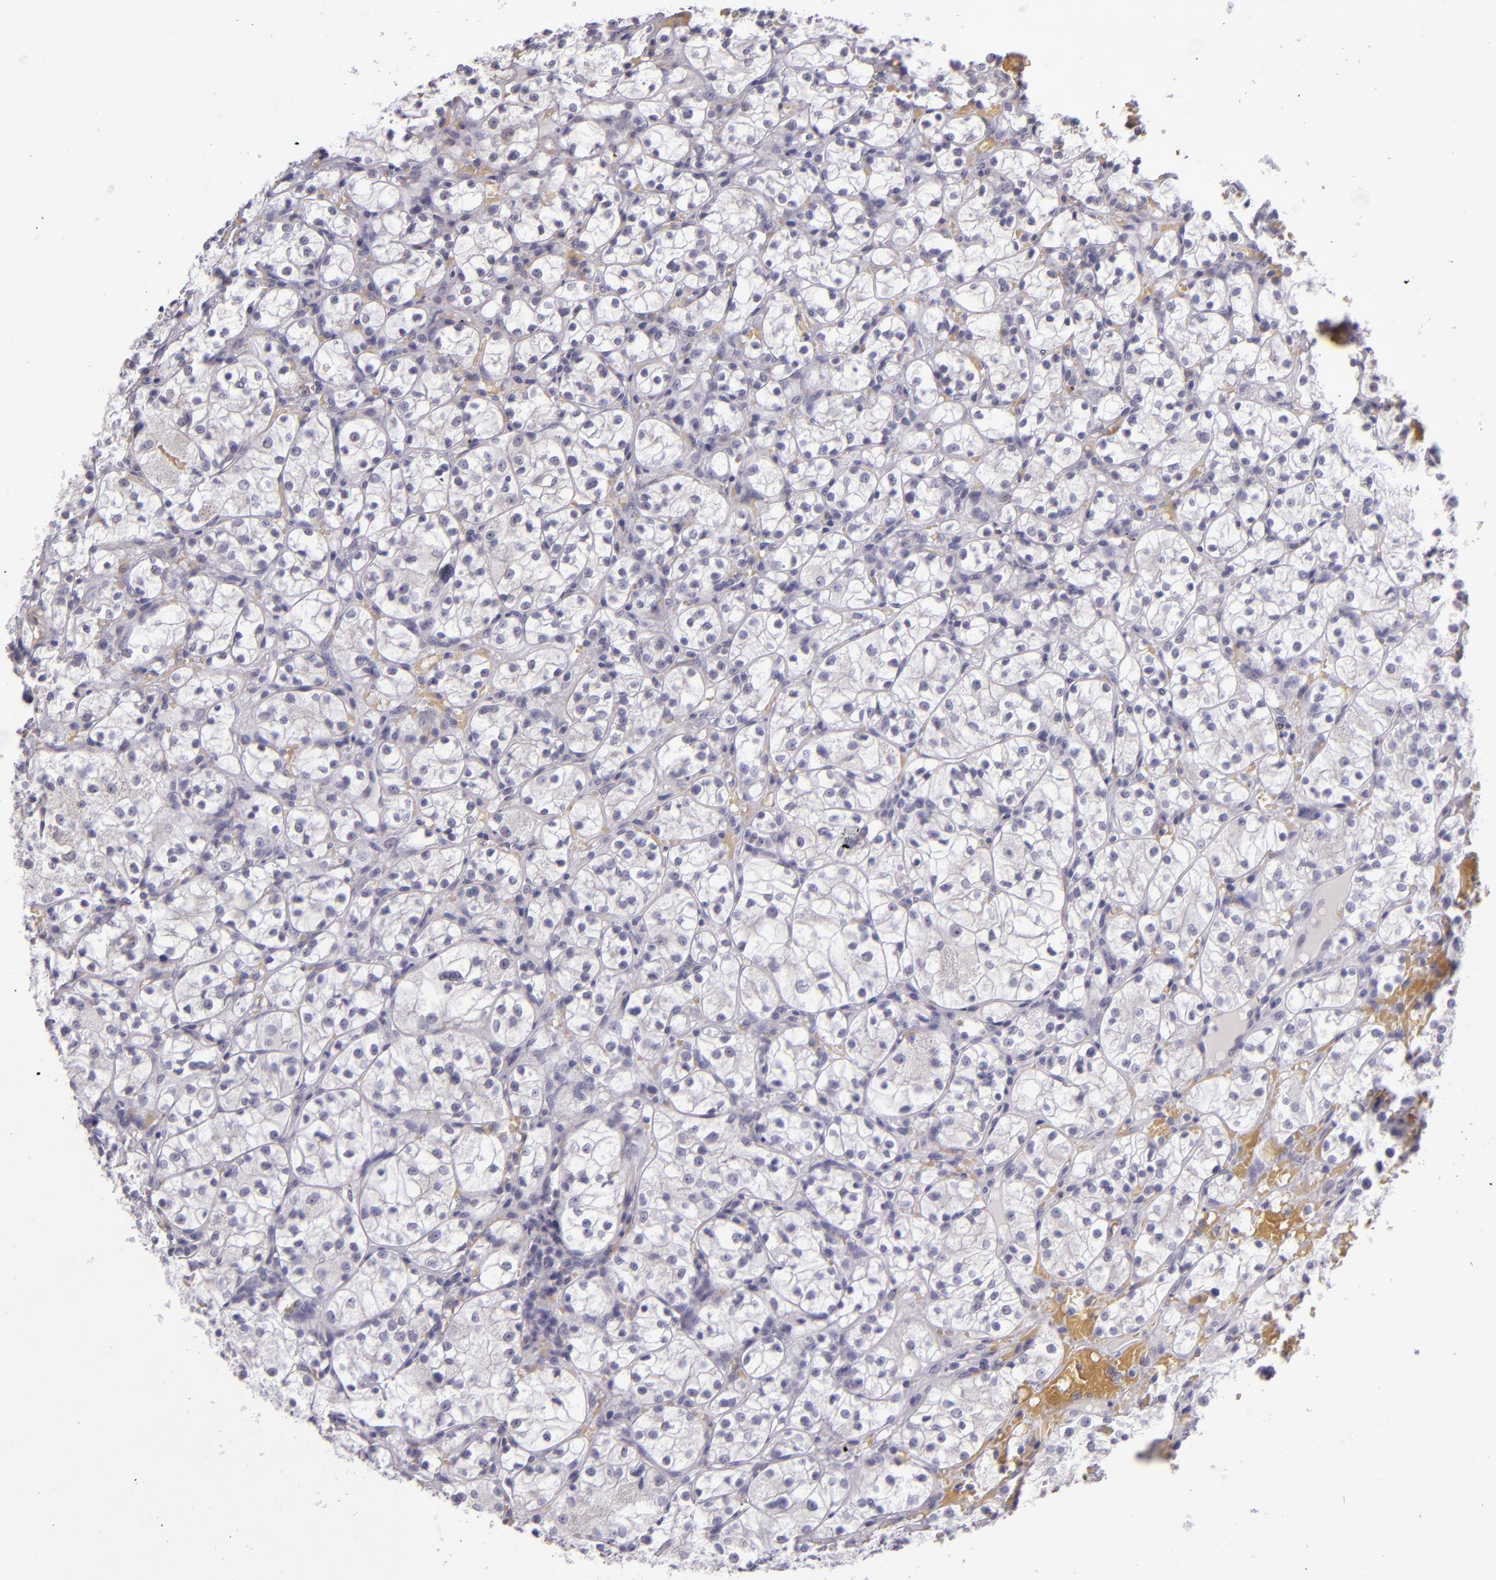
{"staining": {"intensity": "negative", "quantity": "none", "location": "none"}, "tissue": "renal cancer", "cell_type": "Tumor cells", "image_type": "cancer", "snomed": [{"axis": "morphology", "description": "Adenocarcinoma, NOS"}, {"axis": "topography", "description": "Kidney"}], "caption": "Tumor cells are negative for brown protein staining in renal cancer (adenocarcinoma).", "gene": "SNCB", "patient": {"sex": "female", "age": 60}}